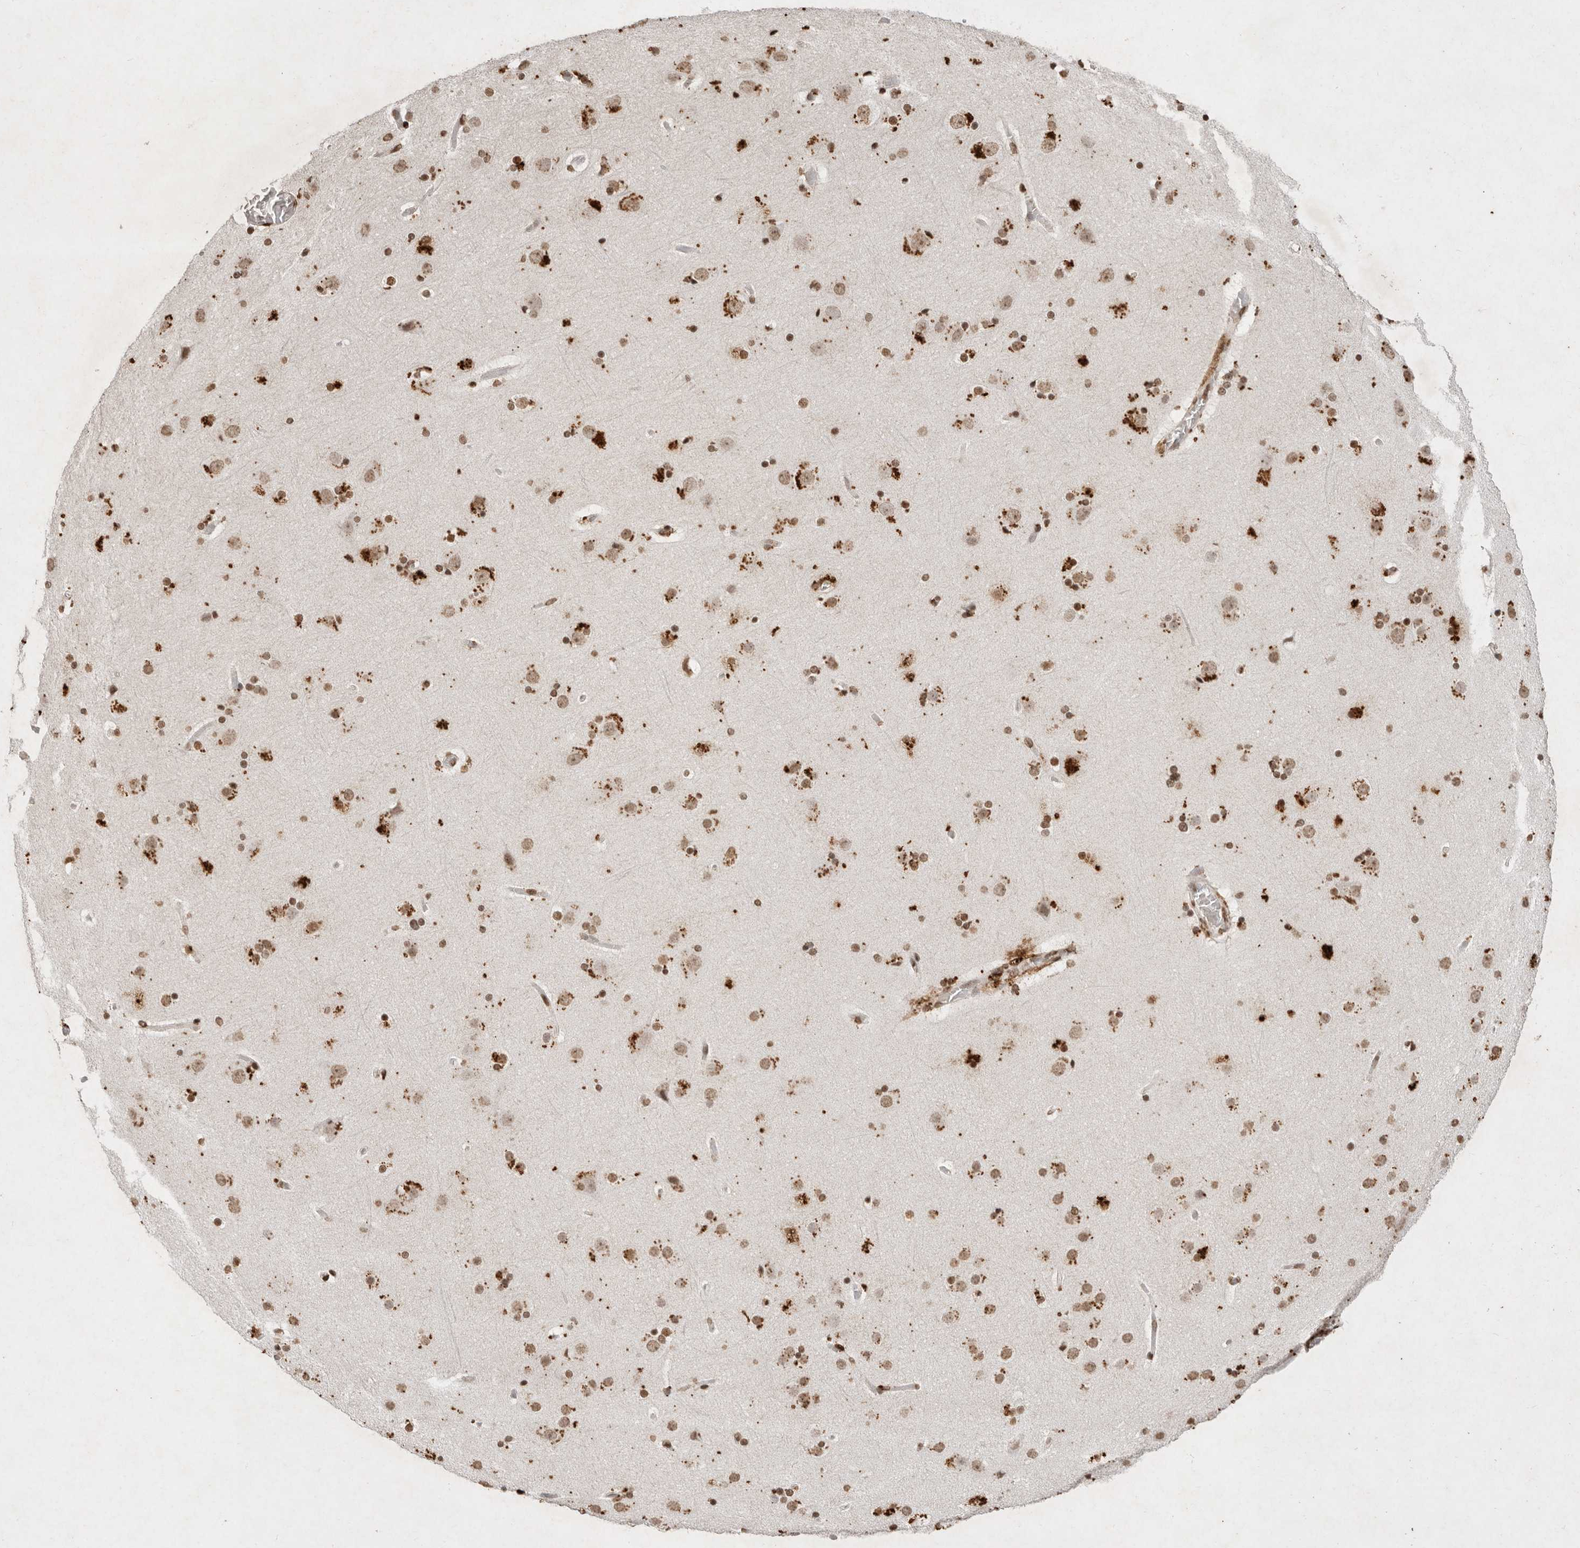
{"staining": {"intensity": "moderate", "quantity": ">75%", "location": "nuclear"}, "tissue": "cerebral cortex", "cell_type": "Endothelial cells", "image_type": "normal", "snomed": [{"axis": "morphology", "description": "Normal tissue, NOS"}, {"axis": "topography", "description": "Cerebral cortex"}], "caption": "Moderate nuclear staining for a protein is identified in about >75% of endothelial cells of normal cerebral cortex using IHC.", "gene": "NKX3", "patient": {"sex": "male", "age": 57}}